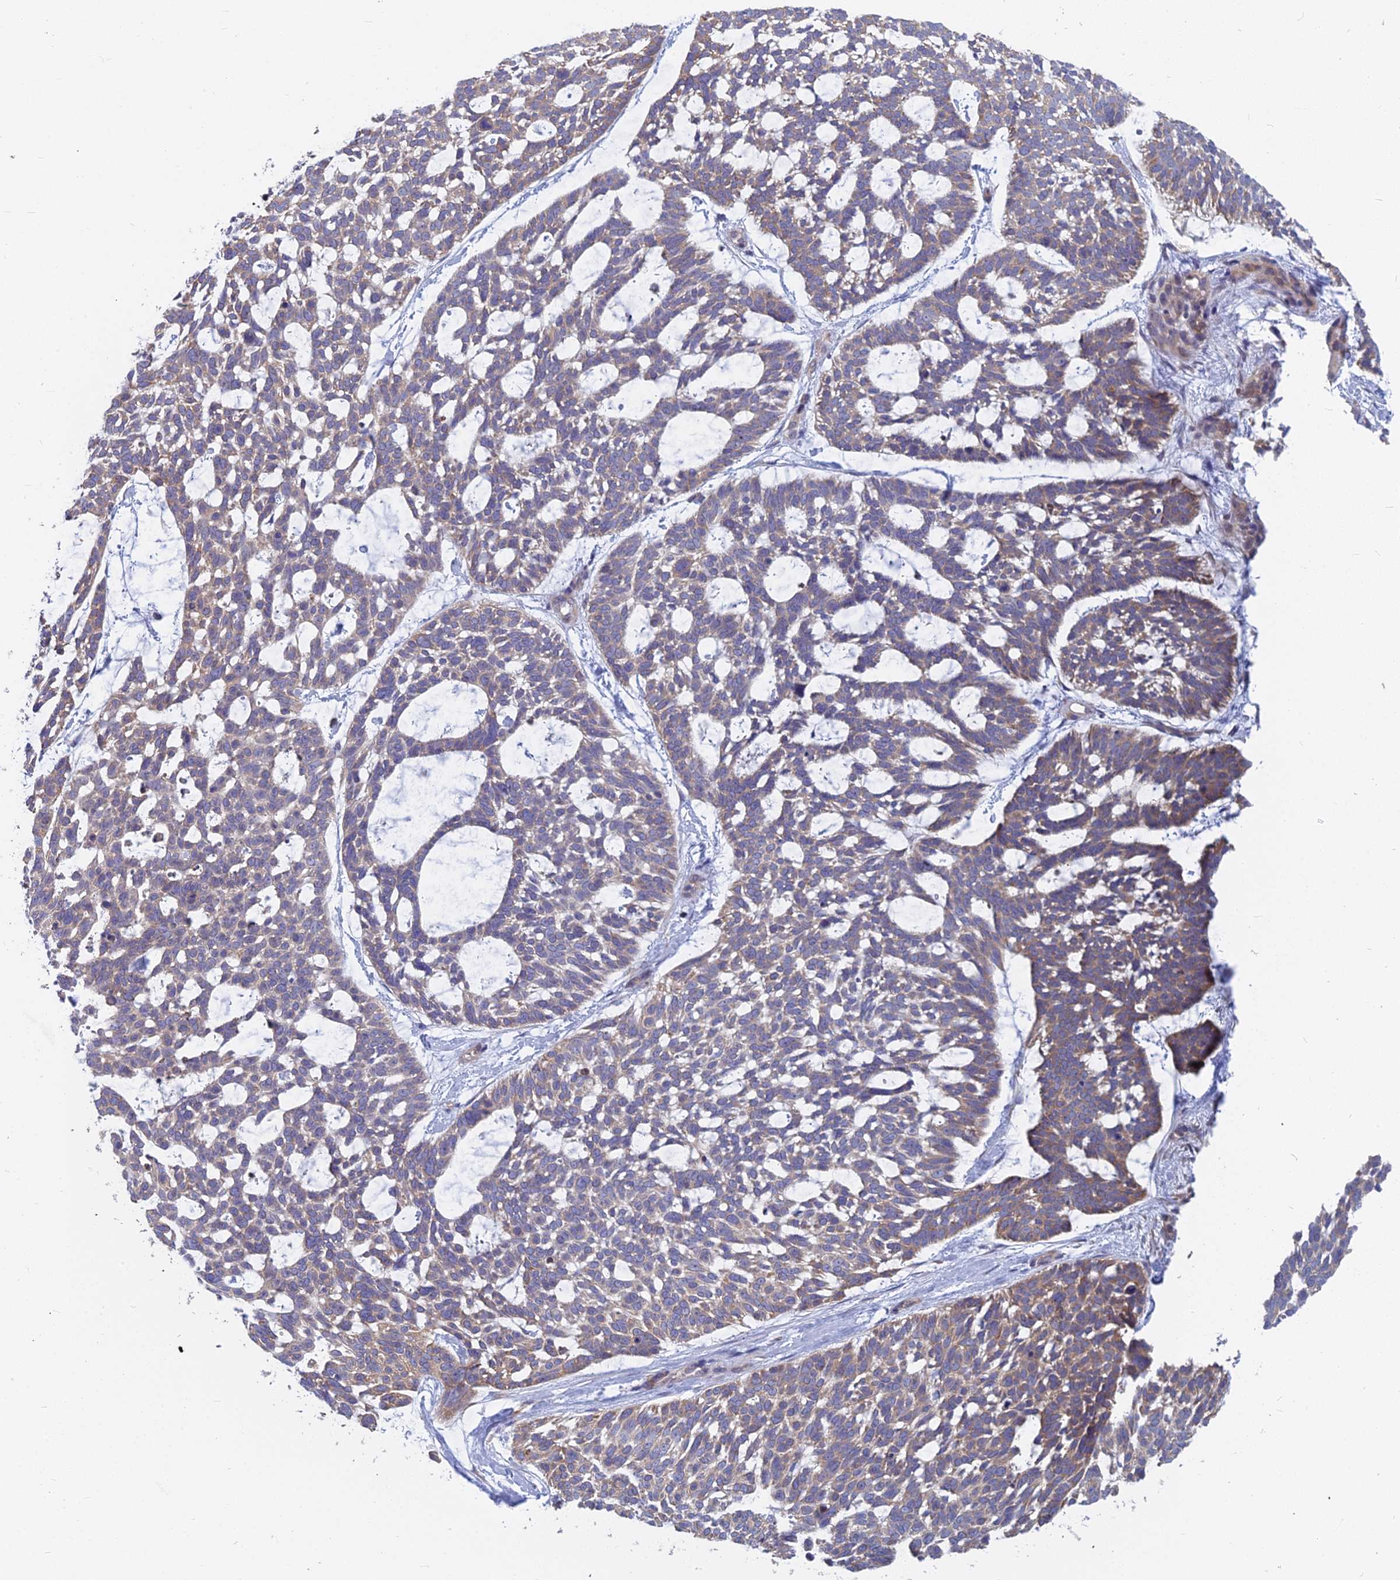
{"staining": {"intensity": "weak", "quantity": "25%-75%", "location": "cytoplasmic/membranous"}, "tissue": "skin cancer", "cell_type": "Tumor cells", "image_type": "cancer", "snomed": [{"axis": "morphology", "description": "Basal cell carcinoma"}, {"axis": "topography", "description": "Skin"}], "caption": "Protein staining of skin cancer (basal cell carcinoma) tissue exhibits weak cytoplasmic/membranous positivity in approximately 25%-75% of tumor cells.", "gene": "KIAA1143", "patient": {"sex": "male", "age": 88}}